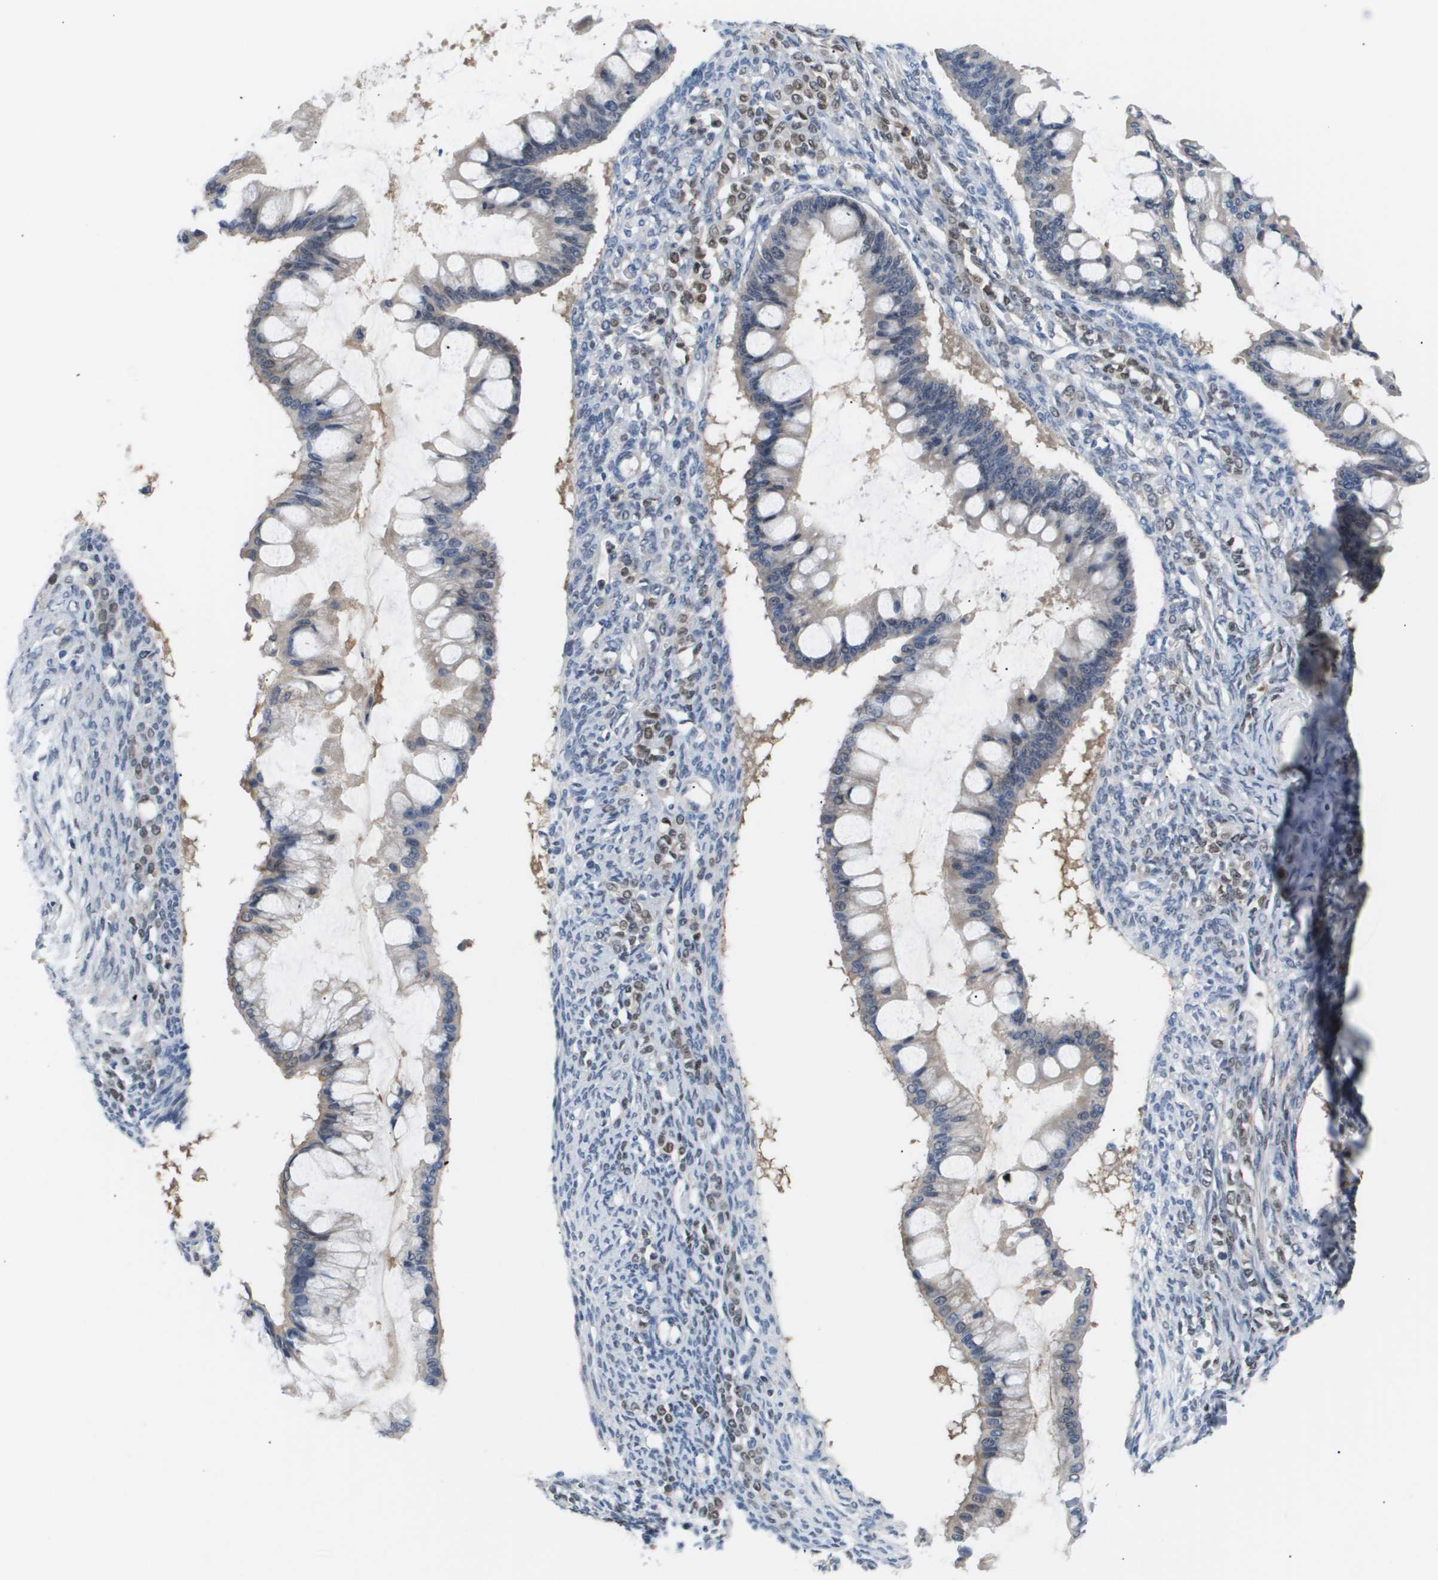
{"staining": {"intensity": "negative", "quantity": "none", "location": "none"}, "tissue": "ovarian cancer", "cell_type": "Tumor cells", "image_type": "cancer", "snomed": [{"axis": "morphology", "description": "Cystadenocarcinoma, mucinous, NOS"}, {"axis": "topography", "description": "Ovary"}], "caption": "A photomicrograph of human ovarian cancer (mucinous cystadenocarcinoma) is negative for staining in tumor cells. (DAB (3,3'-diaminobenzidine) immunohistochemistry visualized using brightfield microscopy, high magnification).", "gene": "AKR1A1", "patient": {"sex": "female", "age": 73}}